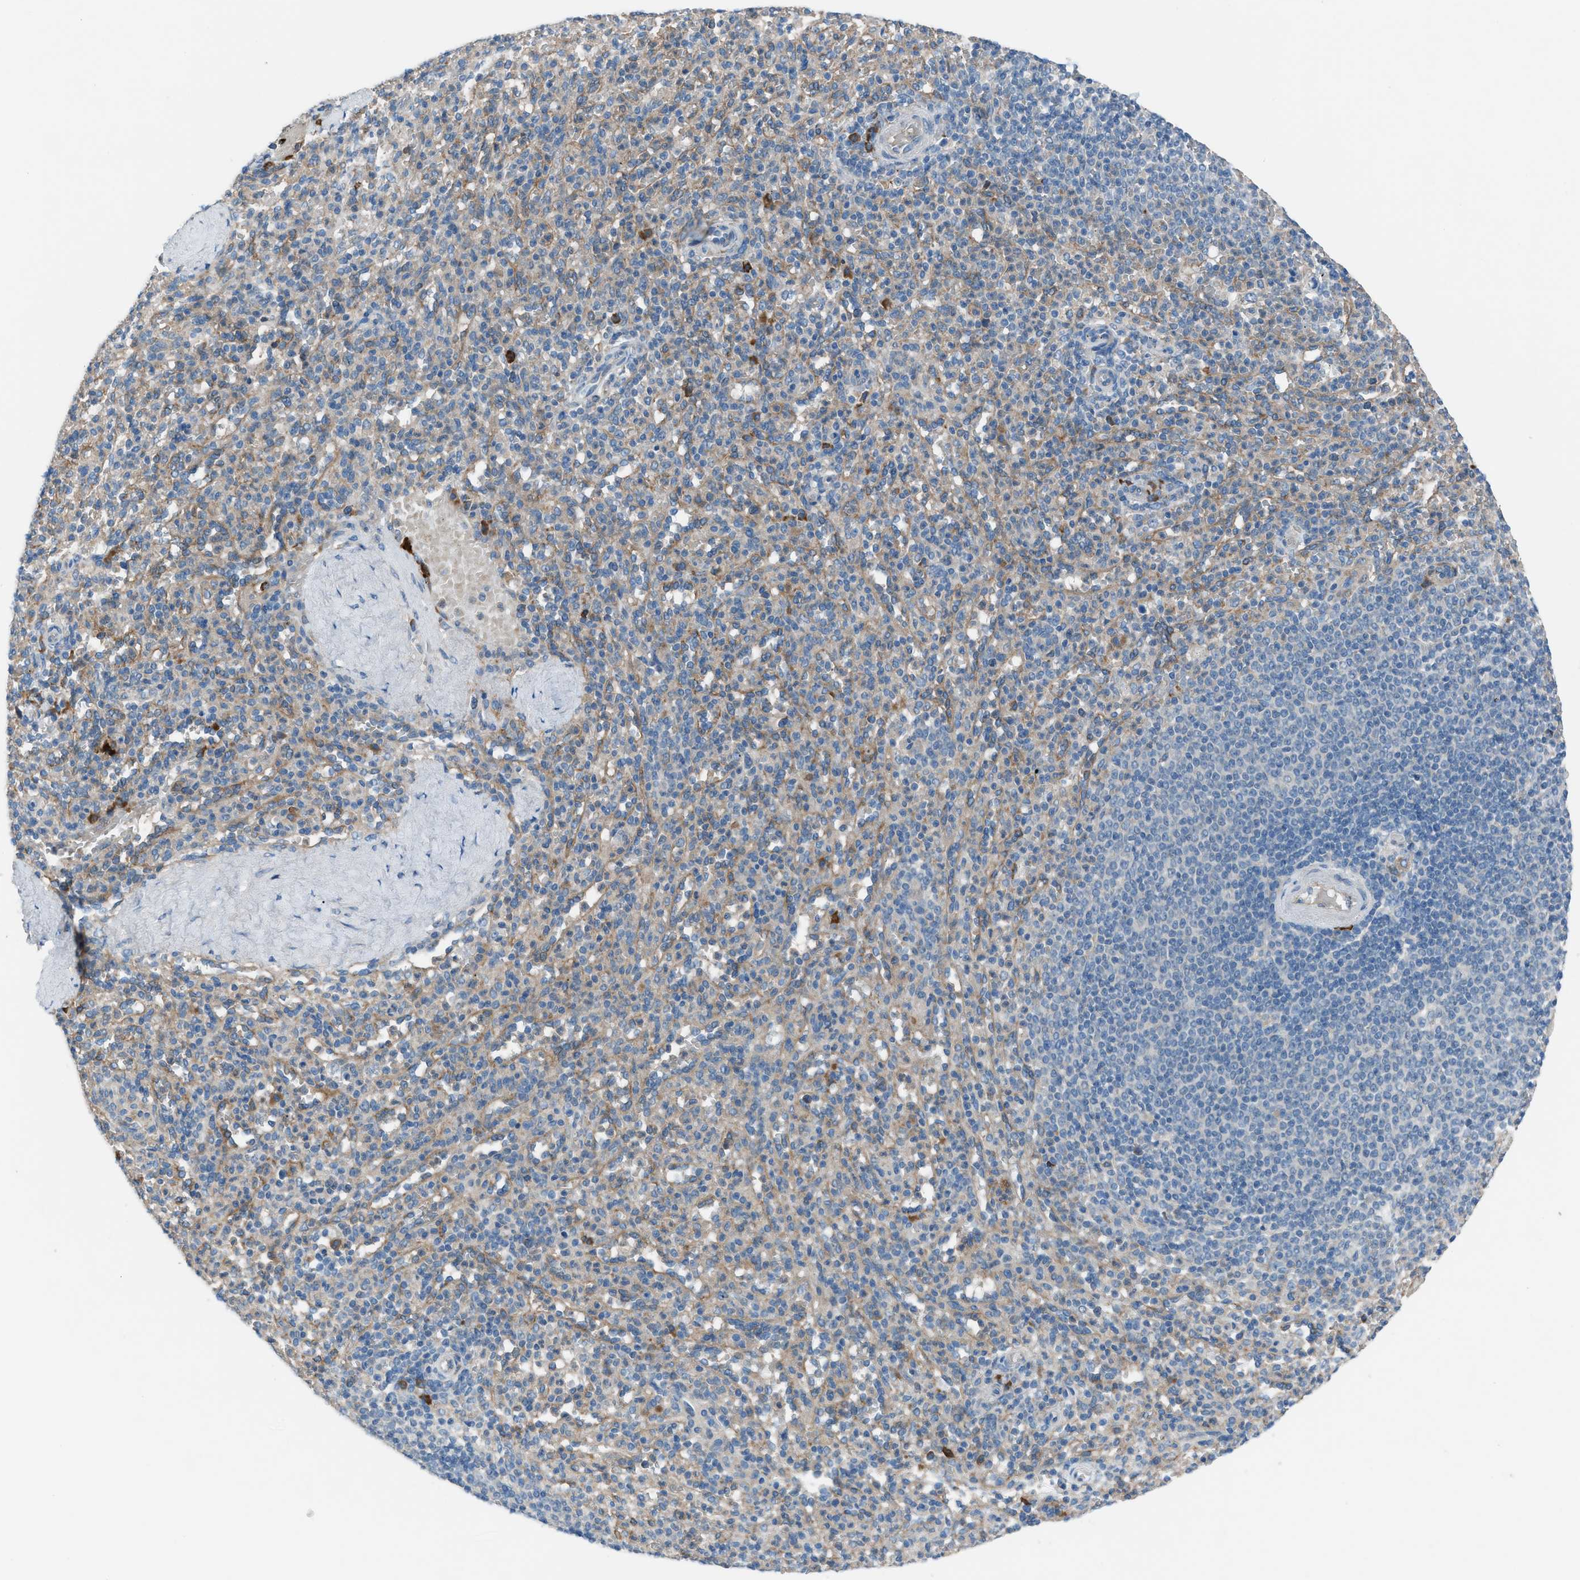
{"staining": {"intensity": "moderate", "quantity": "<25%", "location": "cytoplasmic/membranous"}, "tissue": "spleen", "cell_type": "Cells in red pulp", "image_type": "normal", "snomed": [{"axis": "morphology", "description": "Normal tissue, NOS"}, {"axis": "topography", "description": "Spleen"}], "caption": "Protein staining exhibits moderate cytoplasmic/membranous staining in about <25% of cells in red pulp in unremarkable spleen.", "gene": "HEG1", "patient": {"sex": "male", "age": 36}}